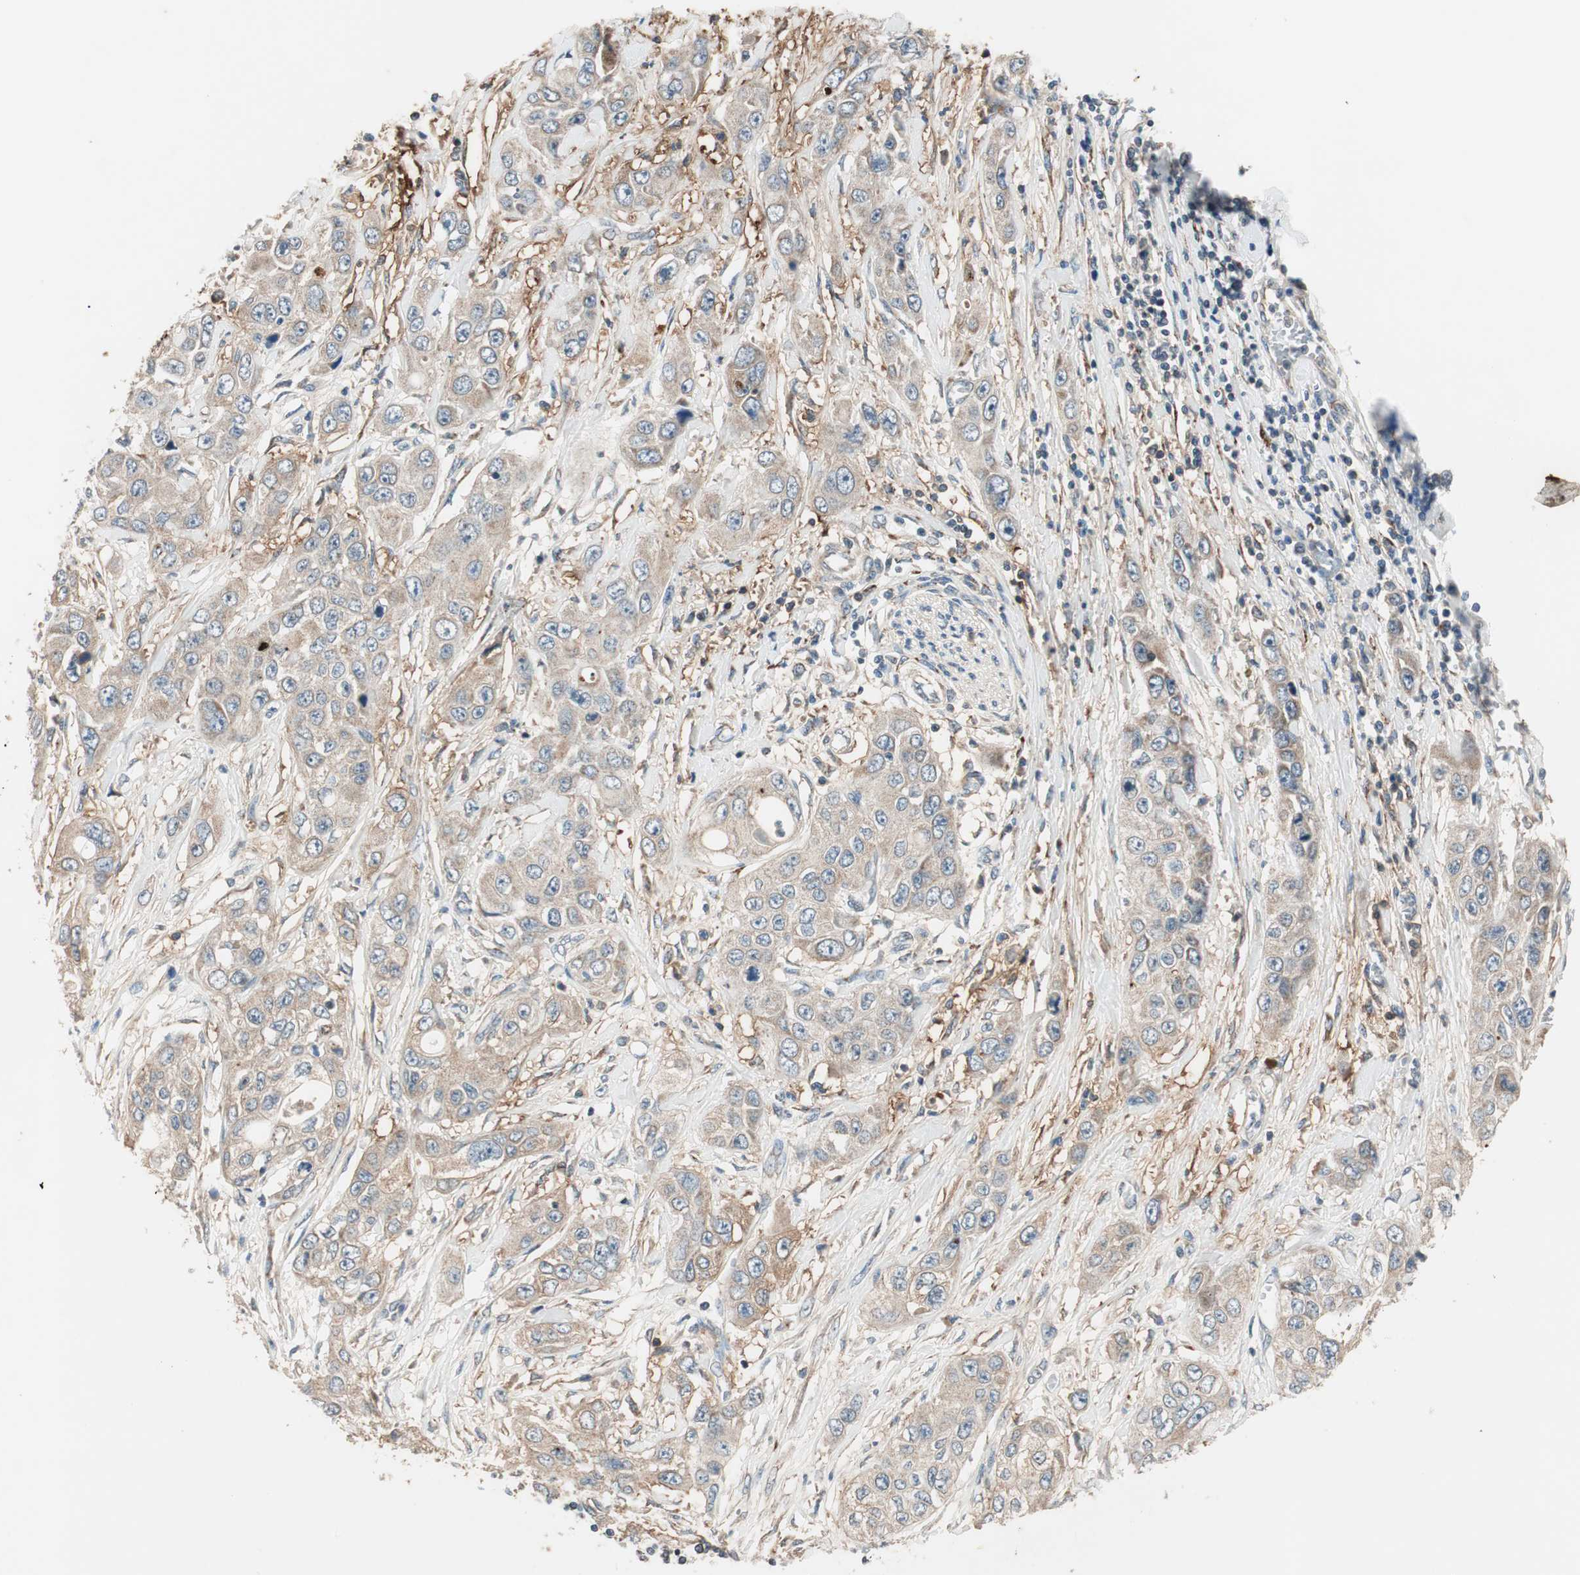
{"staining": {"intensity": "weak", "quantity": ">75%", "location": "cytoplasmic/membranous"}, "tissue": "pancreatic cancer", "cell_type": "Tumor cells", "image_type": "cancer", "snomed": [{"axis": "morphology", "description": "Adenocarcinoma, NOS"}, {"axis": "topography", "description": "Pancreas"}], "caption": "Immunohistochemistry (DAB) staining of pancreatic cancer reveals weak cytoplasmic/membranous protein staining in approximately >75% of tumor cells.", "gene": "HPN", "patient": {"sex": "female", "age": 70}}